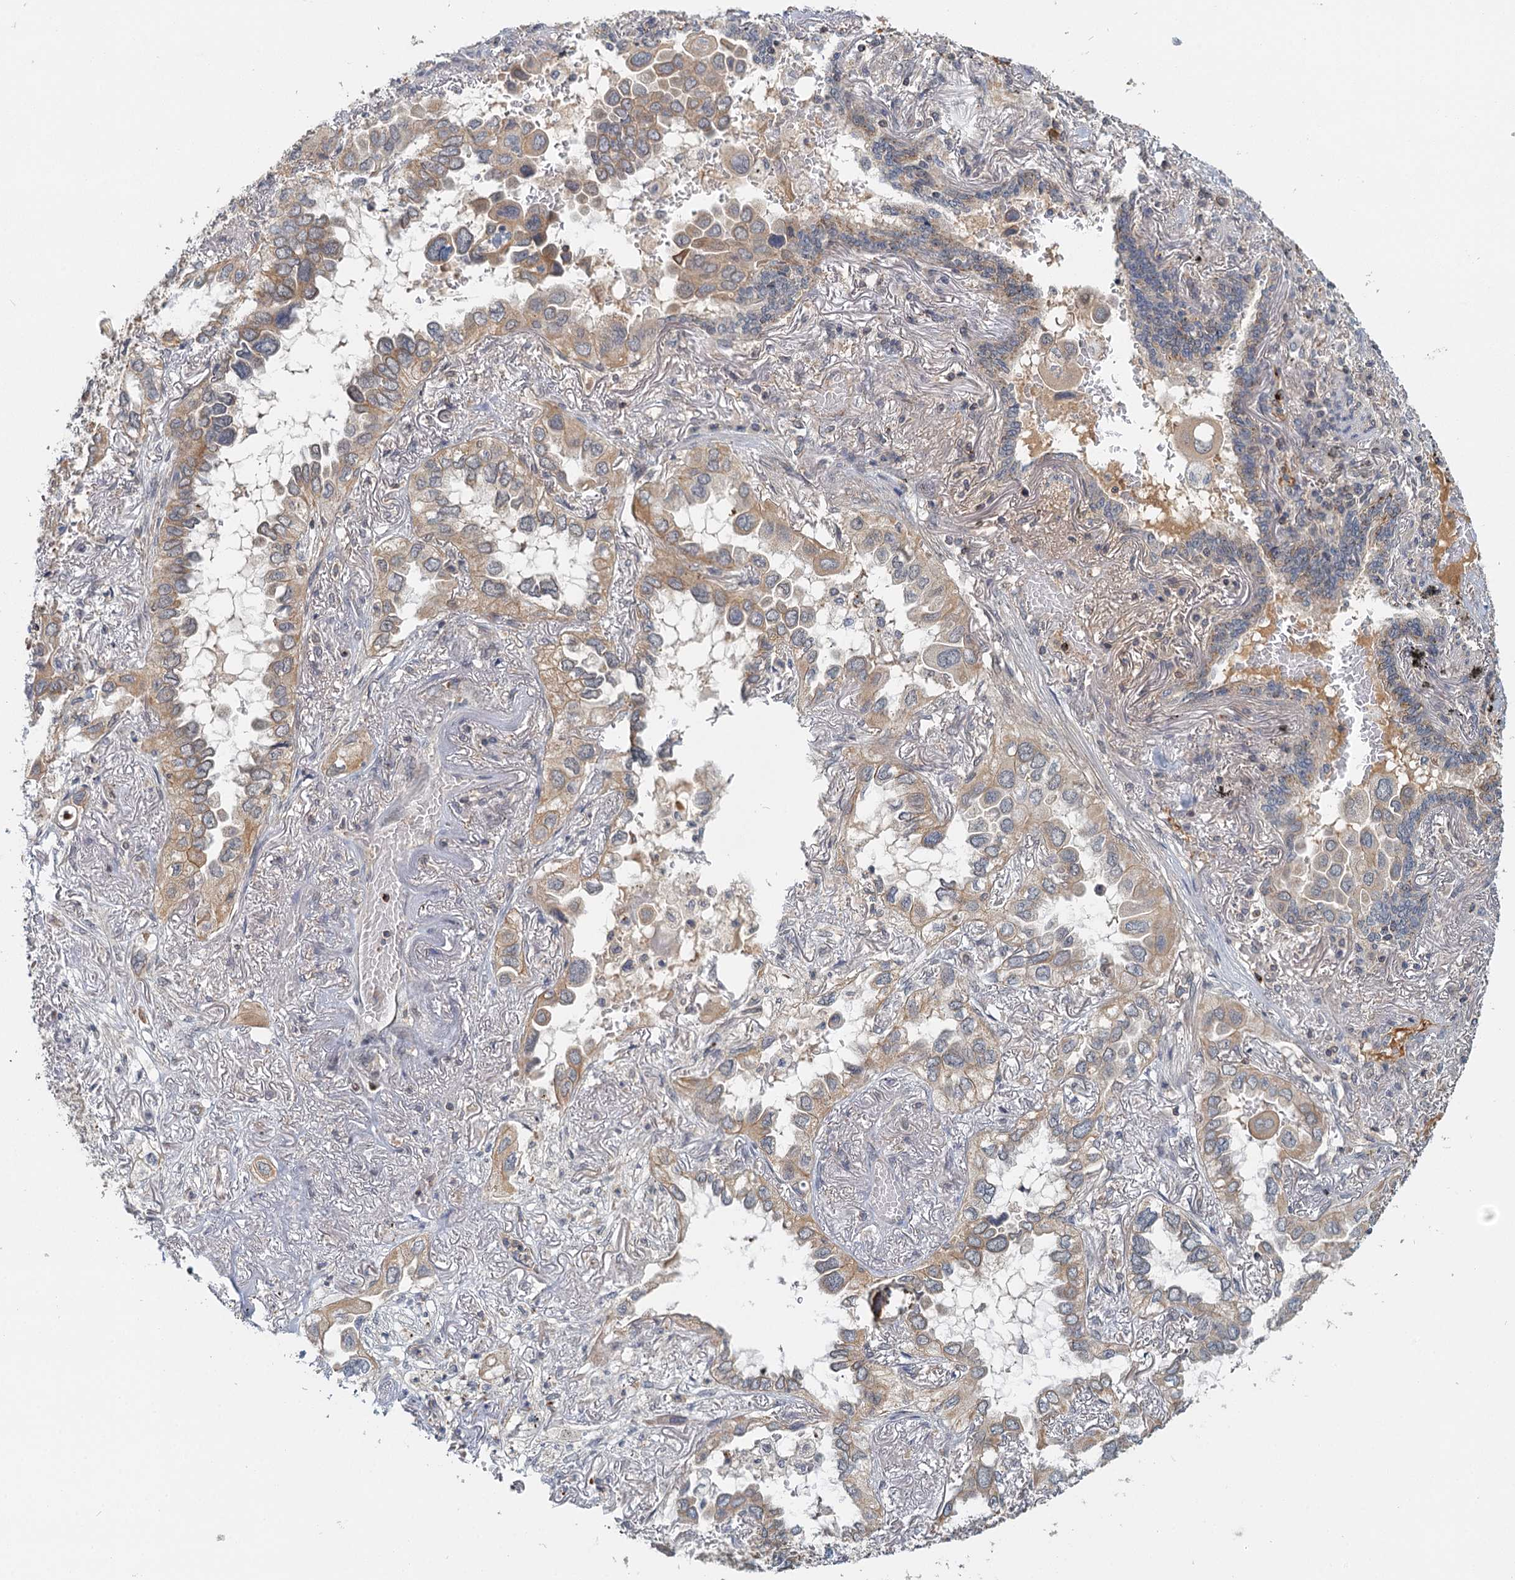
{"staining": {"intensity": "weak", "quantity": ">75%", "location": "cytoplasmic/membranous"}, "tissue": "lung cancer", "cell_type": "Tumor cells", "image_type": "cancer", "snomed": [{"axis": "morphology", "description": "Adenocarcinoma, NOS"}, {"axis": "topography", "description": "Lung"}], "caption": "Human lung adenocarcinoma stained for a protein (brown) shows weak cytoplasmic/membranous positive staining in about >75% of tumor cells.", "gene": "GPATCH11", "patient": {"sex": "female", "age": 76}}